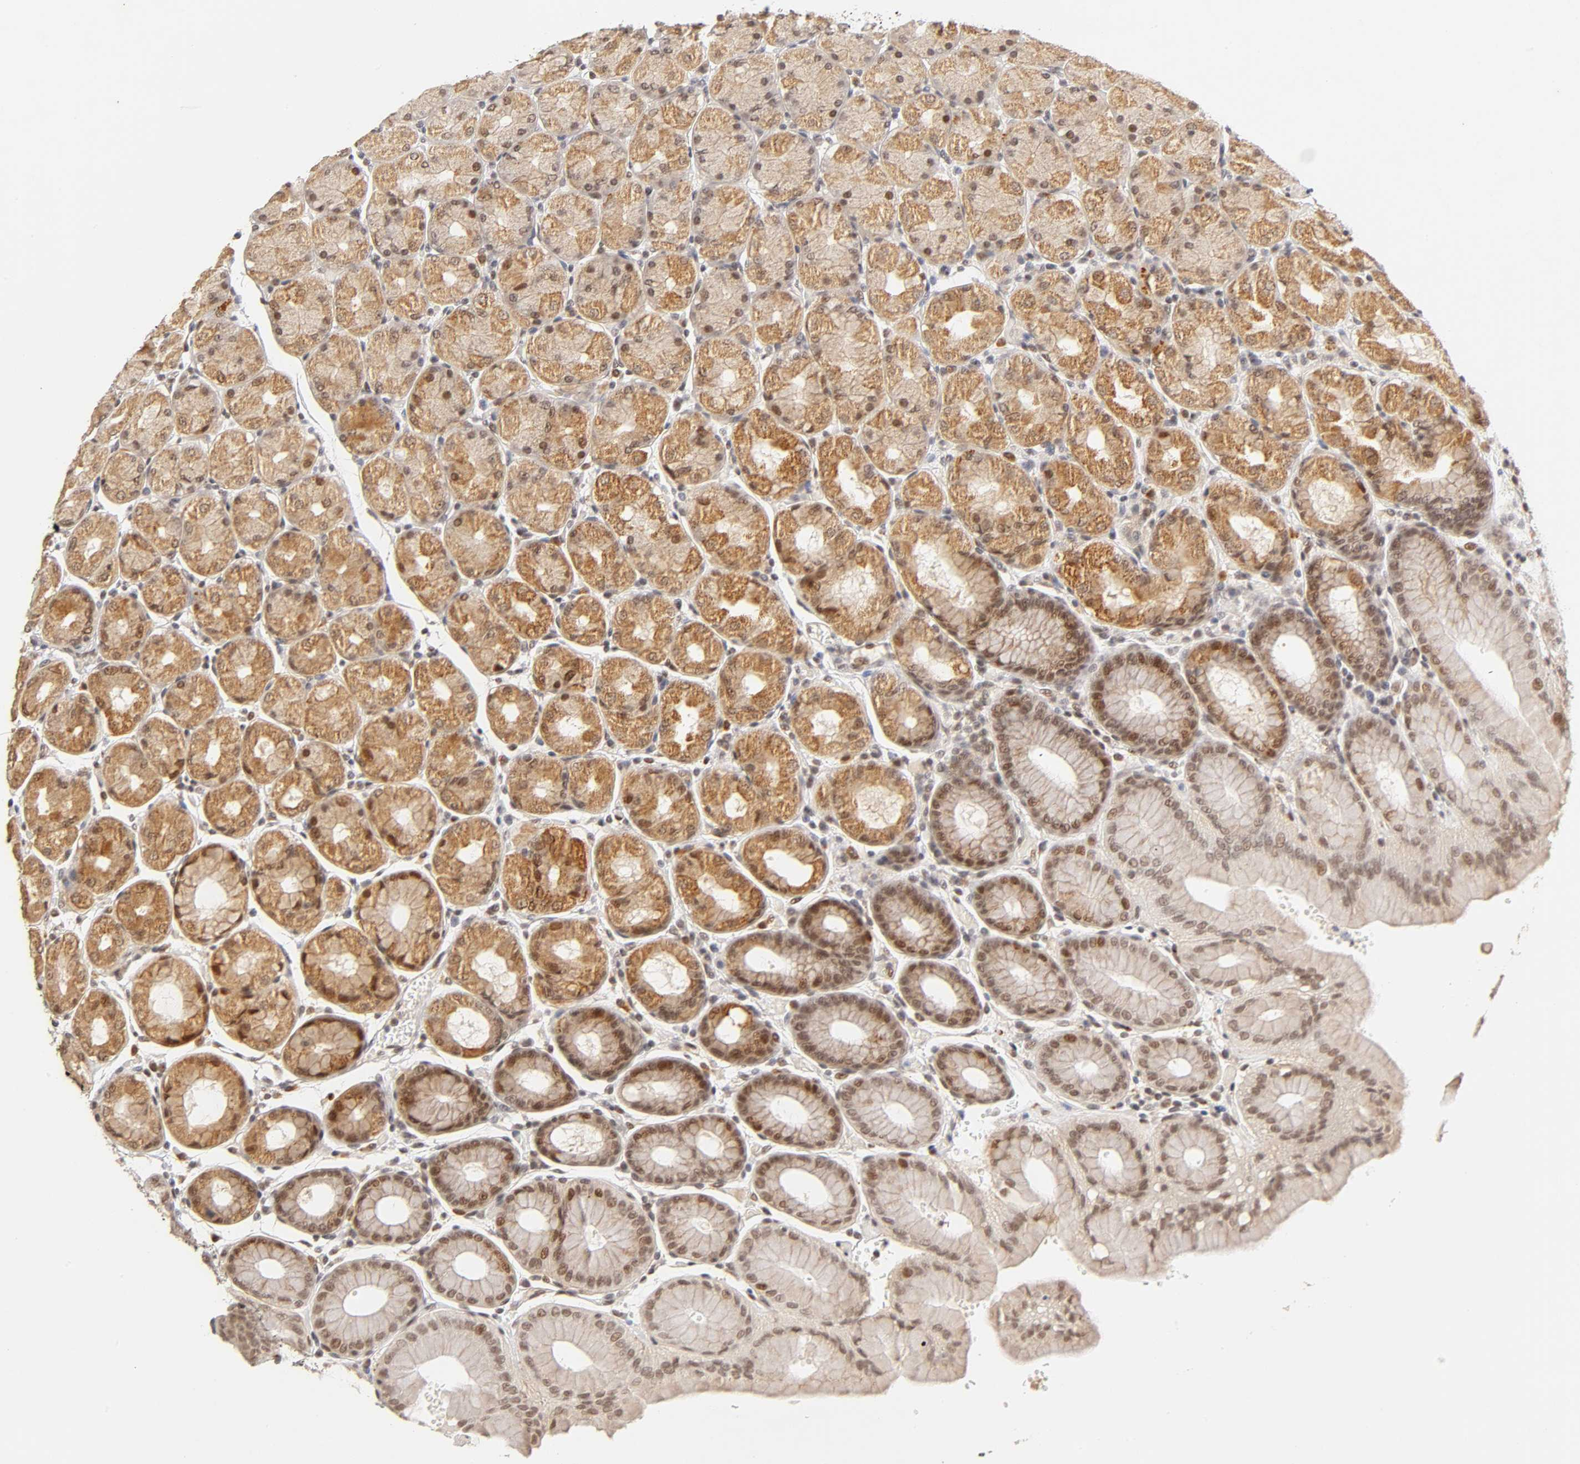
{"staining": {"intensity": "moderate", "quantity": ">75%", "location": "cytoplasmic/membranous,nuclear"}, "tissue": "stomach", "cell_type": "Glandular cells", "image_type": "normal", "snomed": [{"axis": "morphology", "description": "Normal tissue, NOS"}, {"axis": "topography", "description": "Stomach, upper"}, {"axis": "topography", "description": "Stomach"}], "caption": "DAB immunohistochemical staining of benign human stomach exhibits moderate cytoplasmic/membranous,nuclear protein positivity in about >75% of glandular cells.", "gene": "TAF10", "patient": {"sex": "male", "age": 76}}